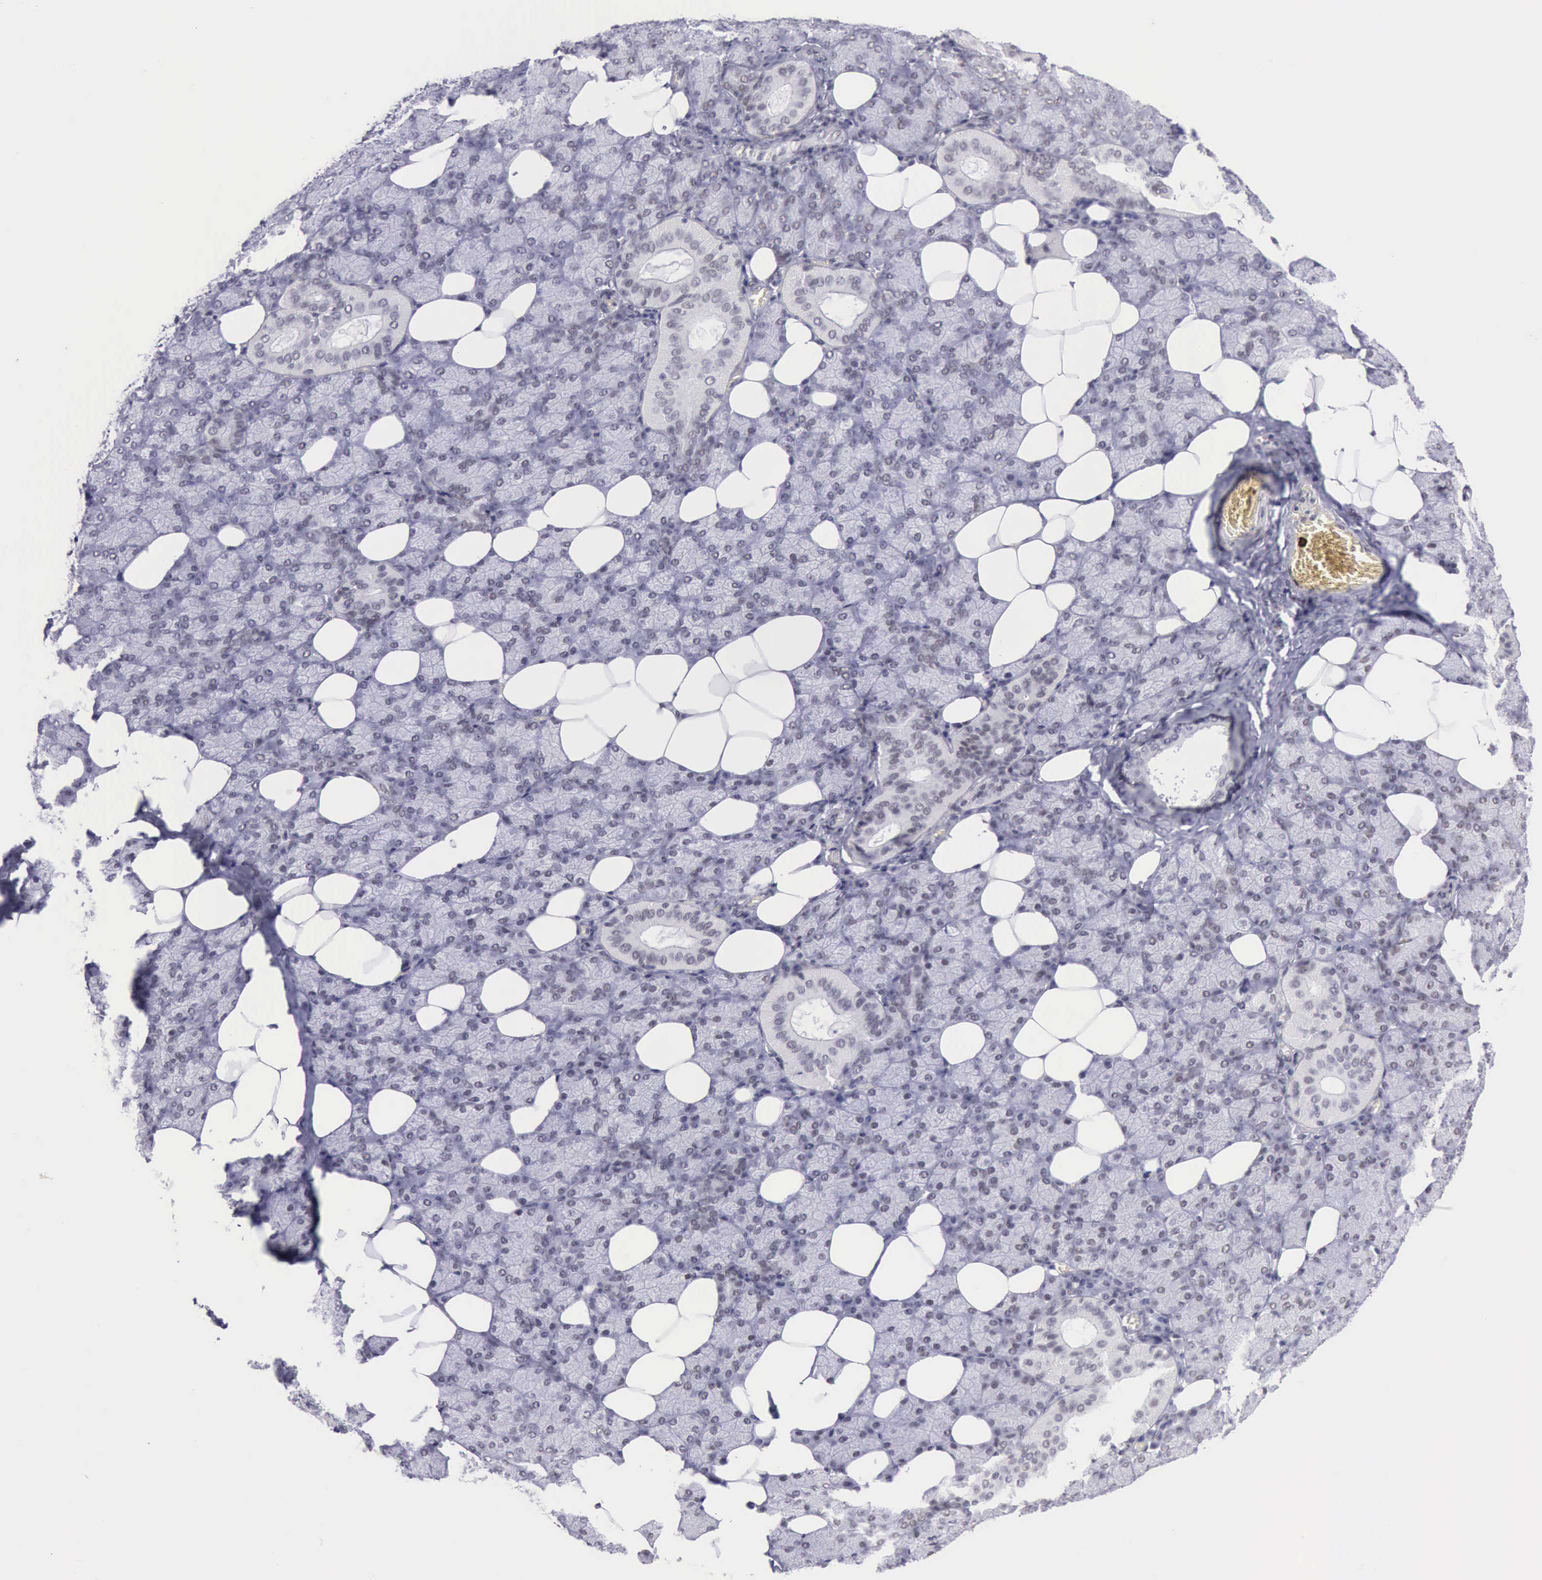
{"staining": {"intensity": "weak", "quantity": "<25%", "location": "nuclear"}, "tissue": "salivary gland", "cell_type": "Glandular cells", "image_type": "normal", "snomed": [{"axis": "morphology", "description": "Normal tissue, NOS"}, {"axis": "topography", "description": "Lymph node"}, {"axis": "topography", "description": "Salivary gland"}], "caption": "Immunohistochemistry histopathology image of benign salivary gland stained for a protein (brown), which shows no positivity in glandular cells.", "gene": "EP300", "patient": {"sex": "male", "age": 8}}